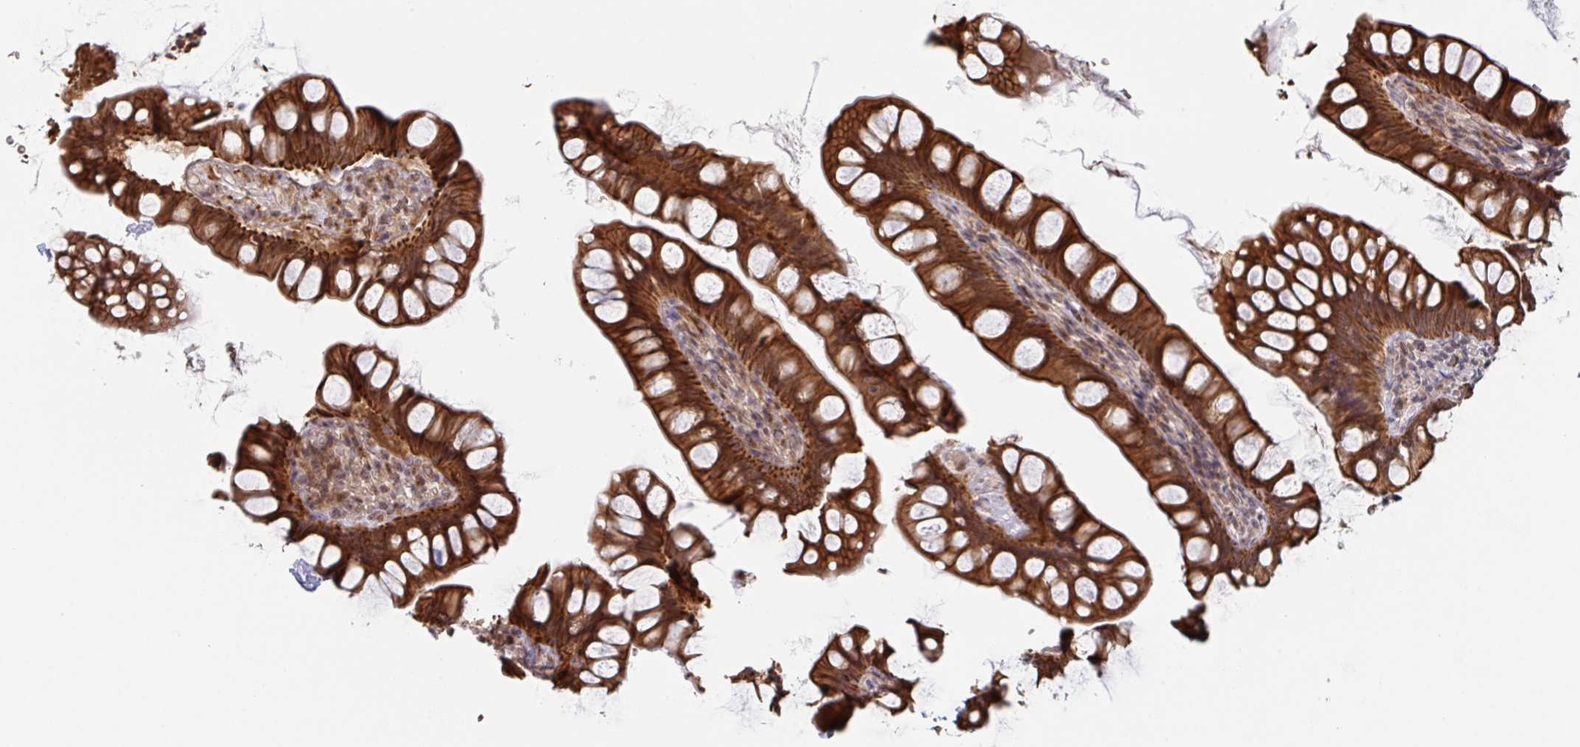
{"staining": {"intensity": "strong", "quantity": ">75%", "location": "cytoplasmic/membranous,nuclear"}, "tissue": "small intestine", "cell_type": "Glandular cells", "image_type": "normal", "snomed": [{"axis": "morphology", "description": "Normal tissue, NOS"}, {"axis": "topography", "description": "Small intestine"}], "caption": "Immunohistochemistry photomicrograph of benign small intestine: small intestine stained using immunohistochemistry displays high levels of strong protein expression localized specifically in the cytoplasmic/membranous,nuclear of glandular cells, appearing as a cytoplasmic/membranous,nuclear brown color.", "gene": "NLRP13", "patient": {"sex": "male", "age": 70}}